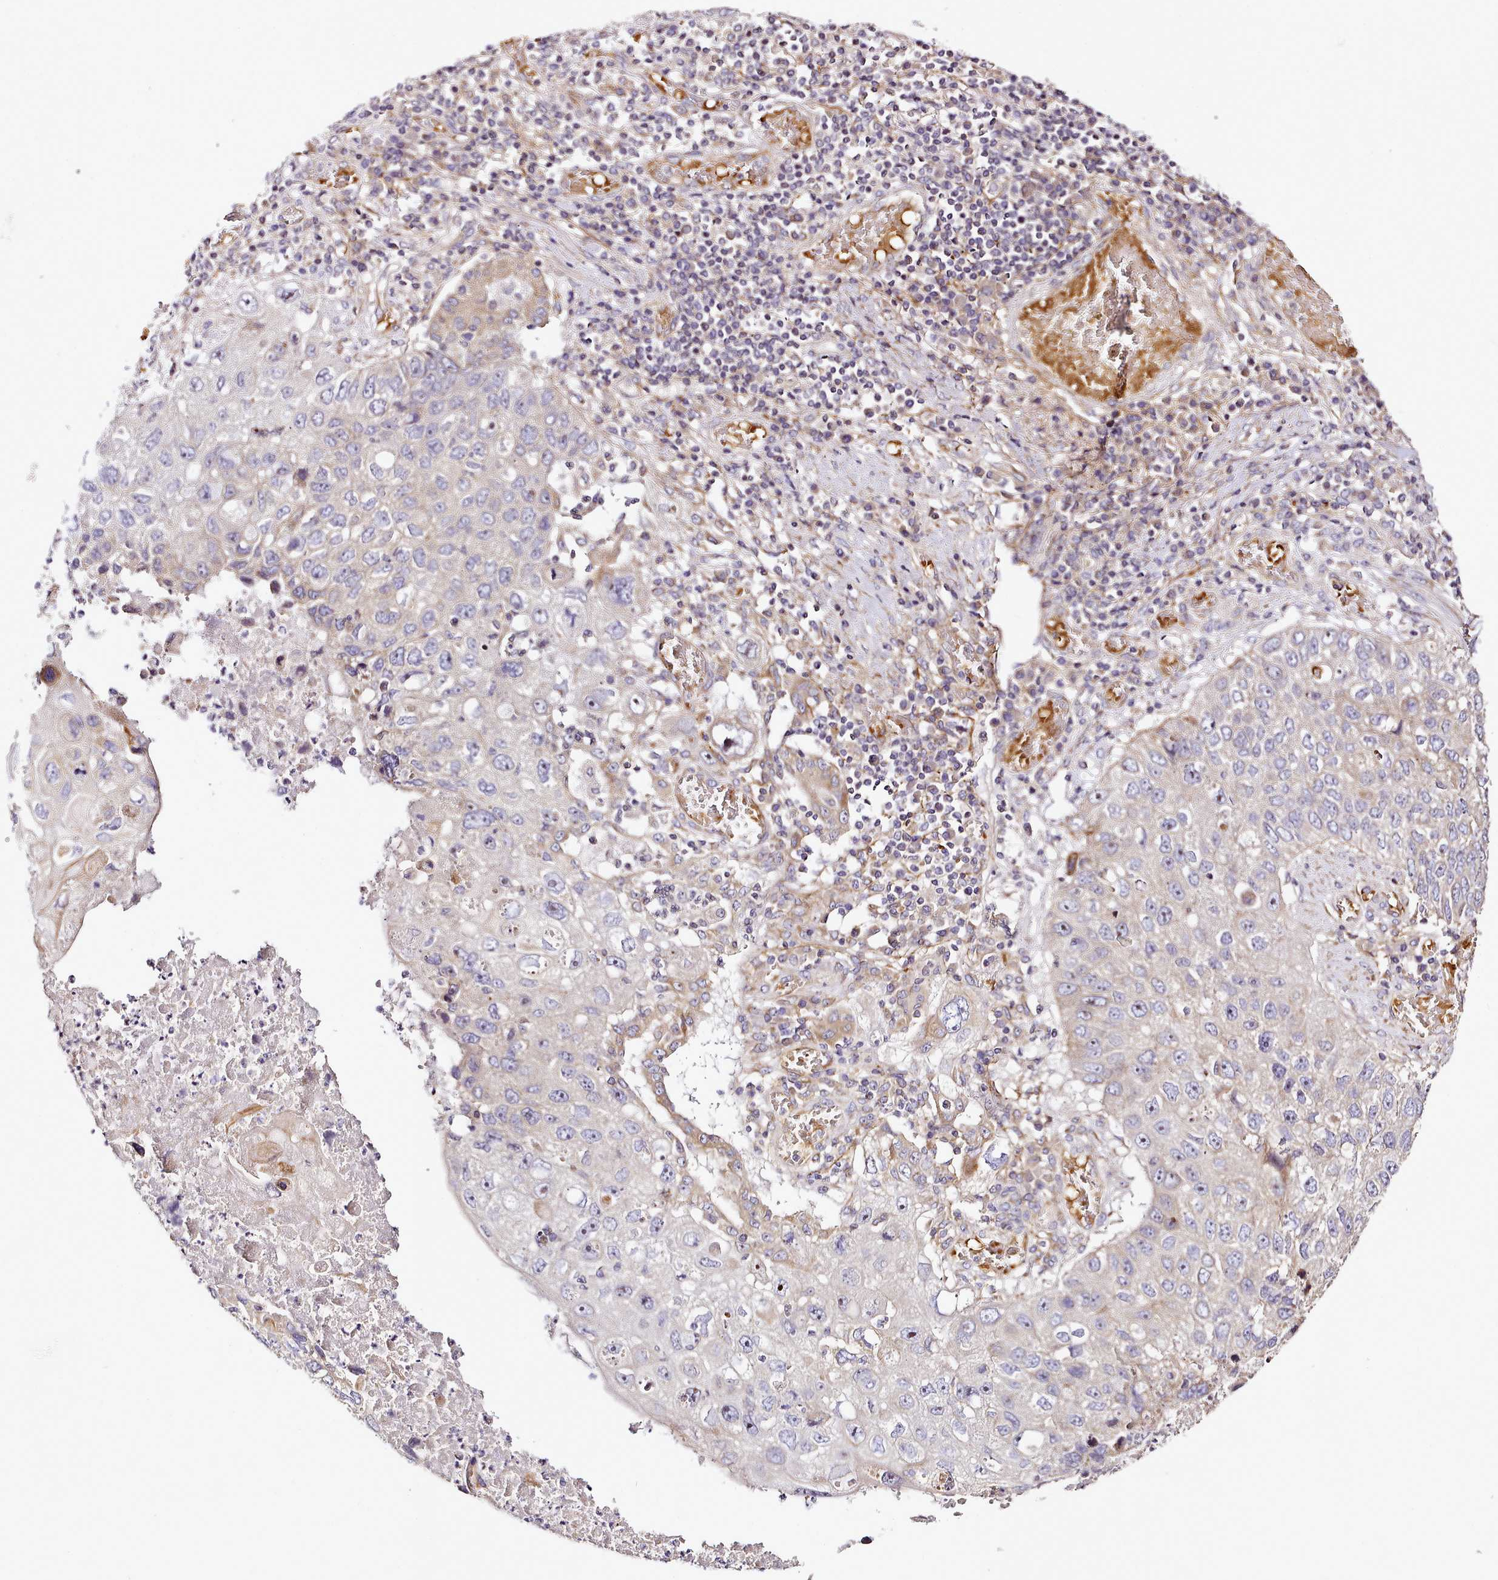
{"staining": {"intensity": "negative", "quantity": "none", "location": "none"}, "tissue": "lung cancer", "cell_type": "Tumor cells", "image_type": "cancer", "snomed": [{"axis": "morphology", "description": "Squamous cell carcinoma, NOS"}, {"axis": "topography", "description": "Lung"}], "caption": "Lung squamous cell carcinoma was stained to show a protein in brown. There is no significant staining in tumor cells.", "gene": "NBPF1", "patient": {"sex": "male", "age": 61}}